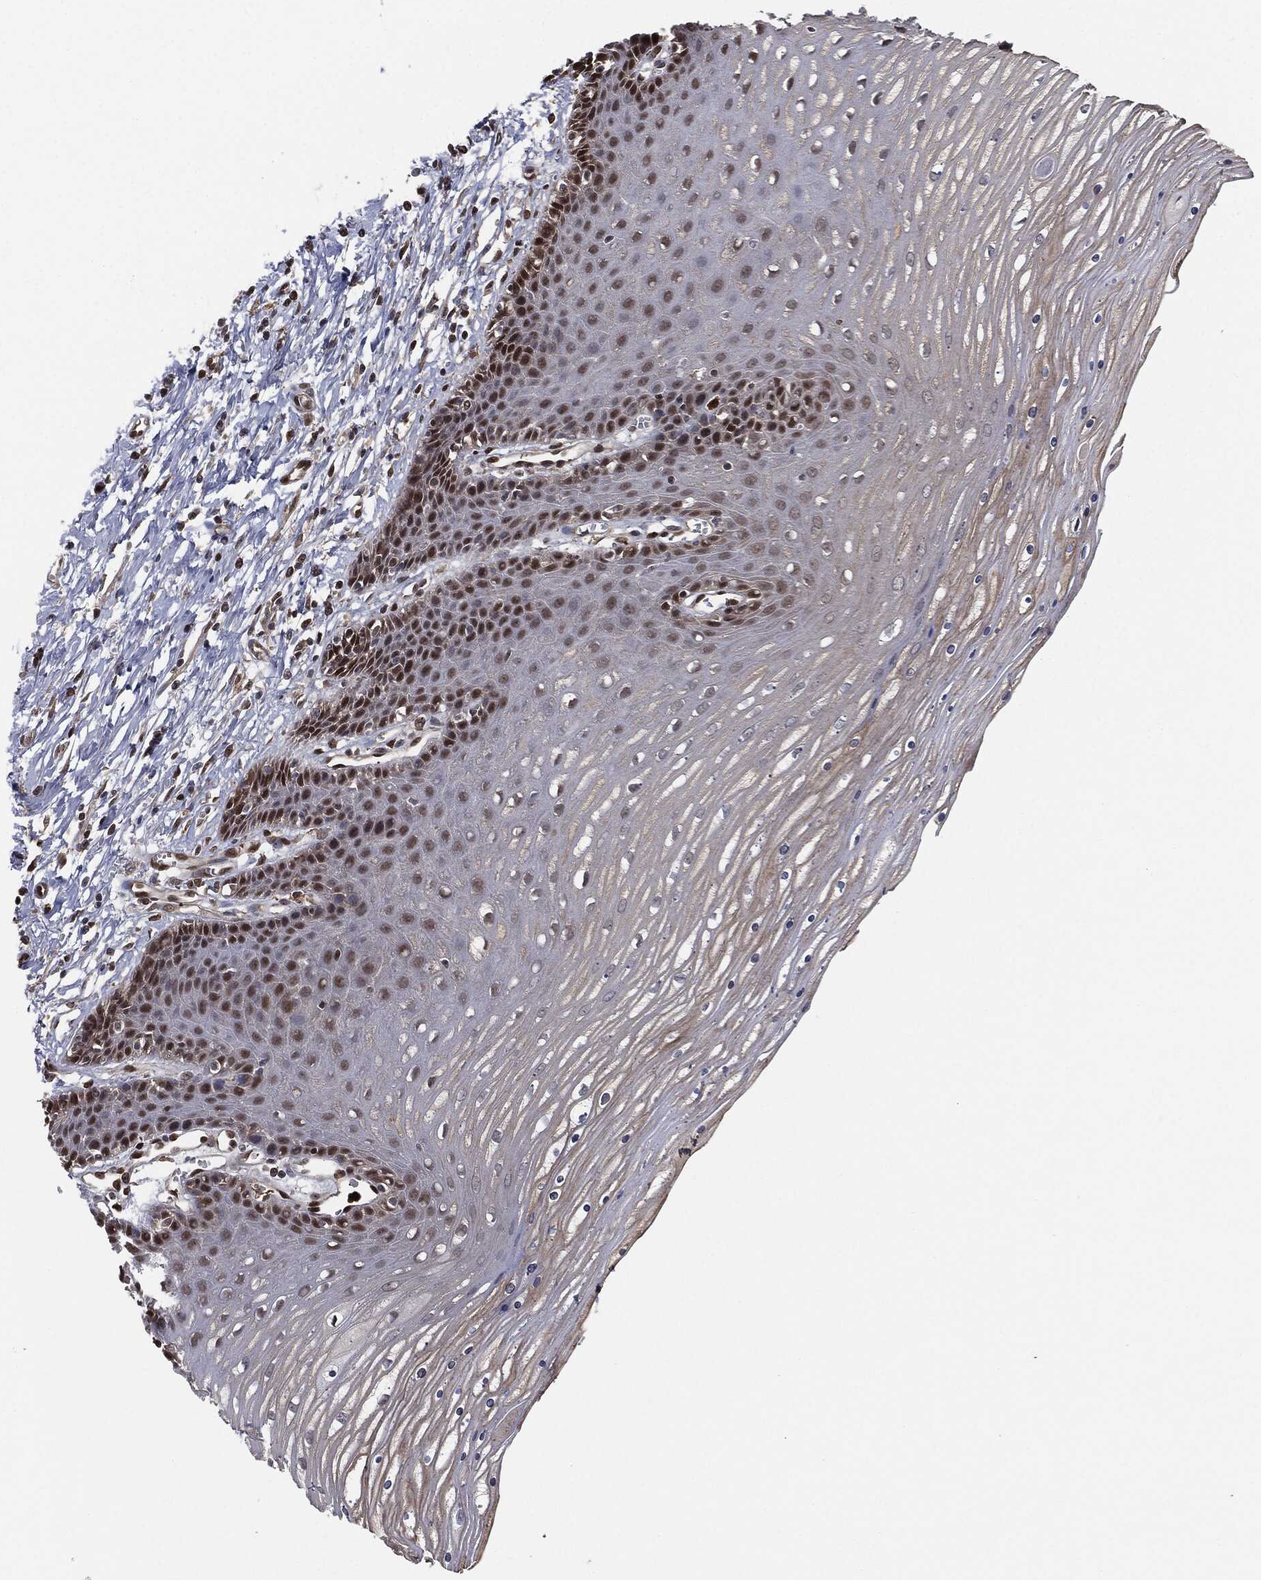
{"staining": {"intensity": "moderate", "quantity": ">75%", "location": "nuclear"}, "tissue": "cervix", "cell_type": "Glandular cells", "image_type": "normal", "snomed": [{"axis": "morphology", "description": "Normal tissue, NOS"}, {"axis": "topography", "description": "Cervix"}], "caption": "DAB (3,3'-diaminobenzidine) immunohistochemical staining of normal cervix exhibits moderate nuclear protein staining in approximately >75% of glandular cells.", "gene": "CAPRIN2", "patient": {"sex": "female", "age": 35}}